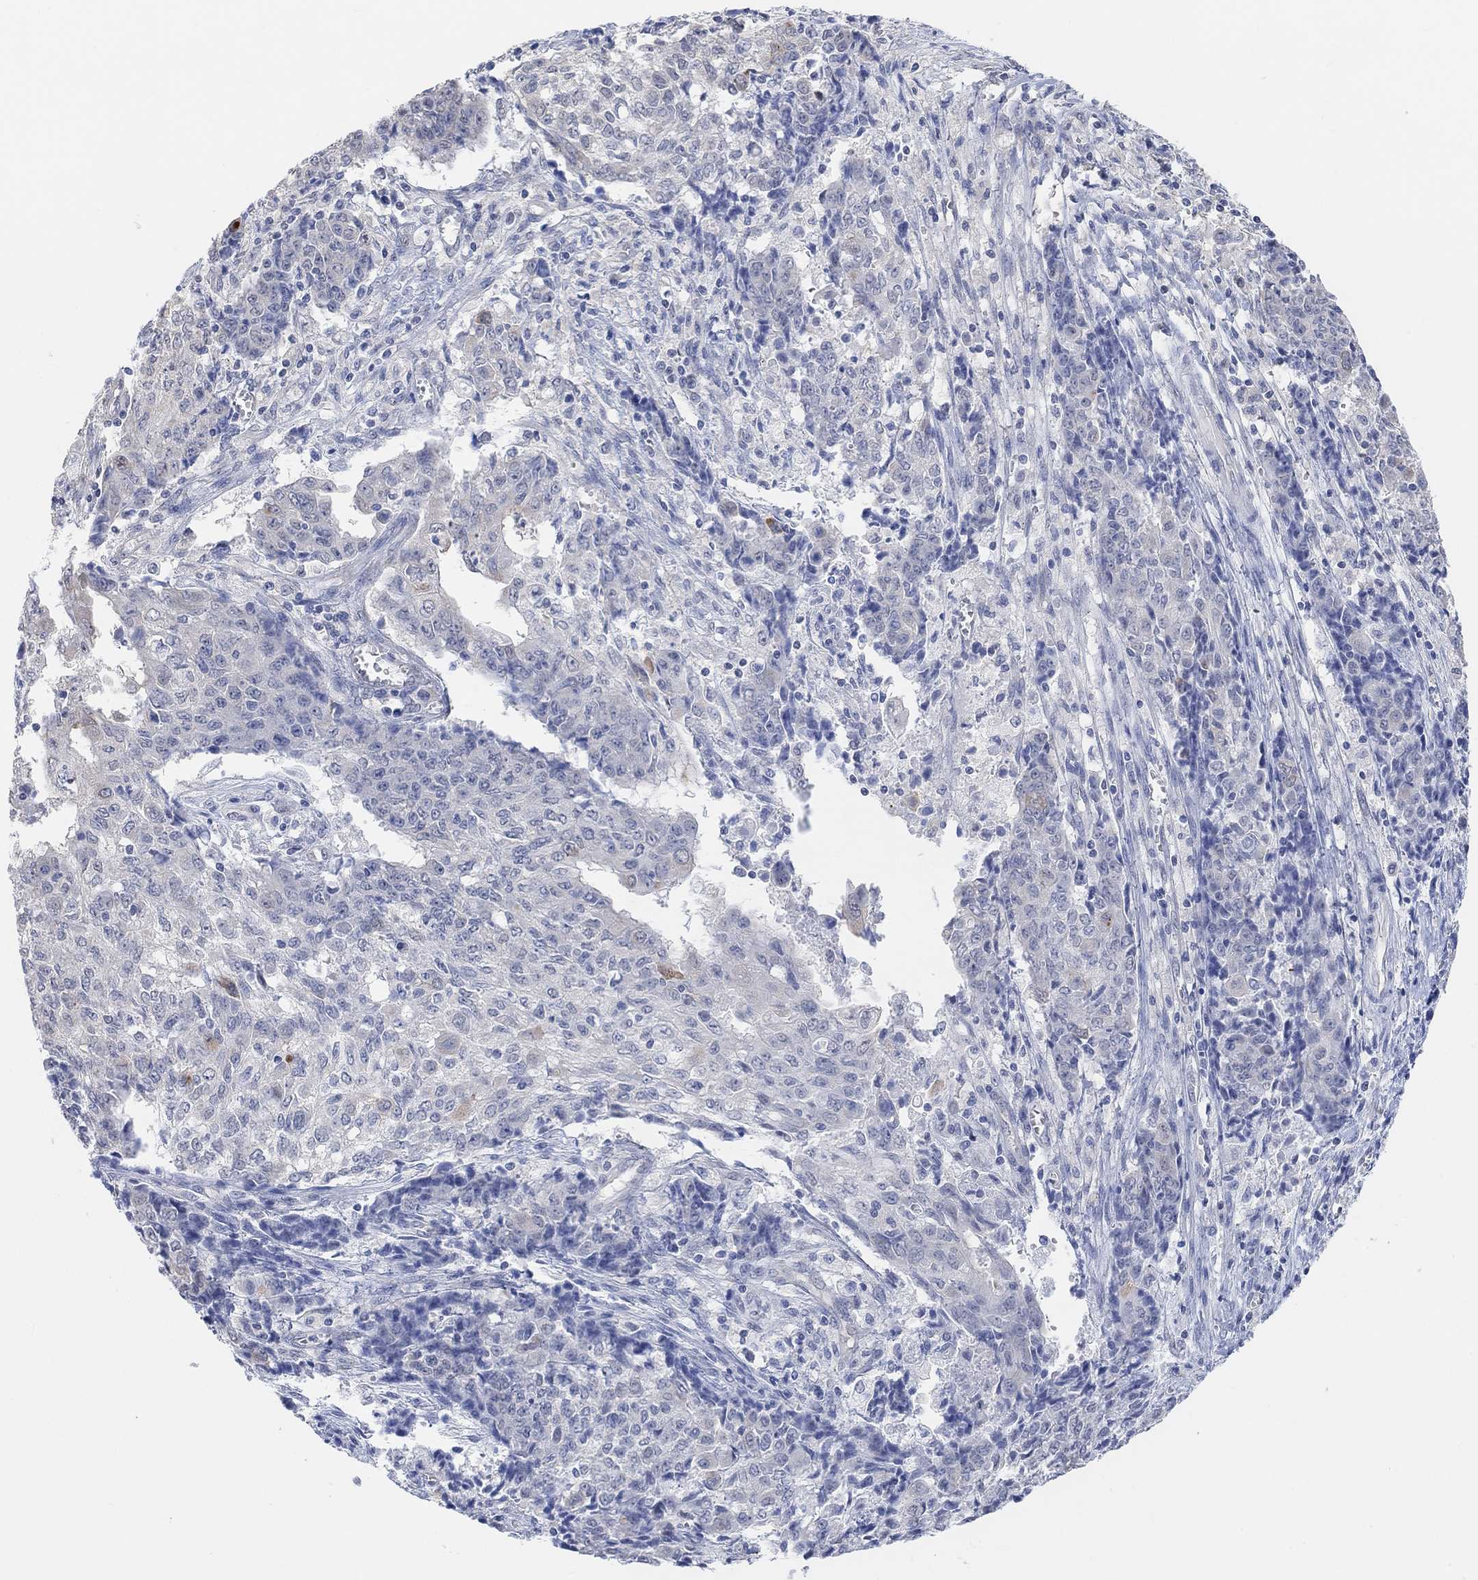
{"staining": {"intensity": "weak", "quantity": "25%-75%", "location": "cytoplasmic/membranous"}, "tissue": "ovarian cancer", "cell_type": "Tumor cells", "image_type": "cancer", "snomed": [{"axis": "morphology", "description": "Carcinoma, endometroid"}, {"axis": "topography", "description": "Ovary"}], "caption": "Ovarian cancer (endometroid carcinoma) stained with a protein marker demonstrates weak staining in tumor cells.", "gene": "MUC1", "patient": {"sex": "female", "age": 42}}